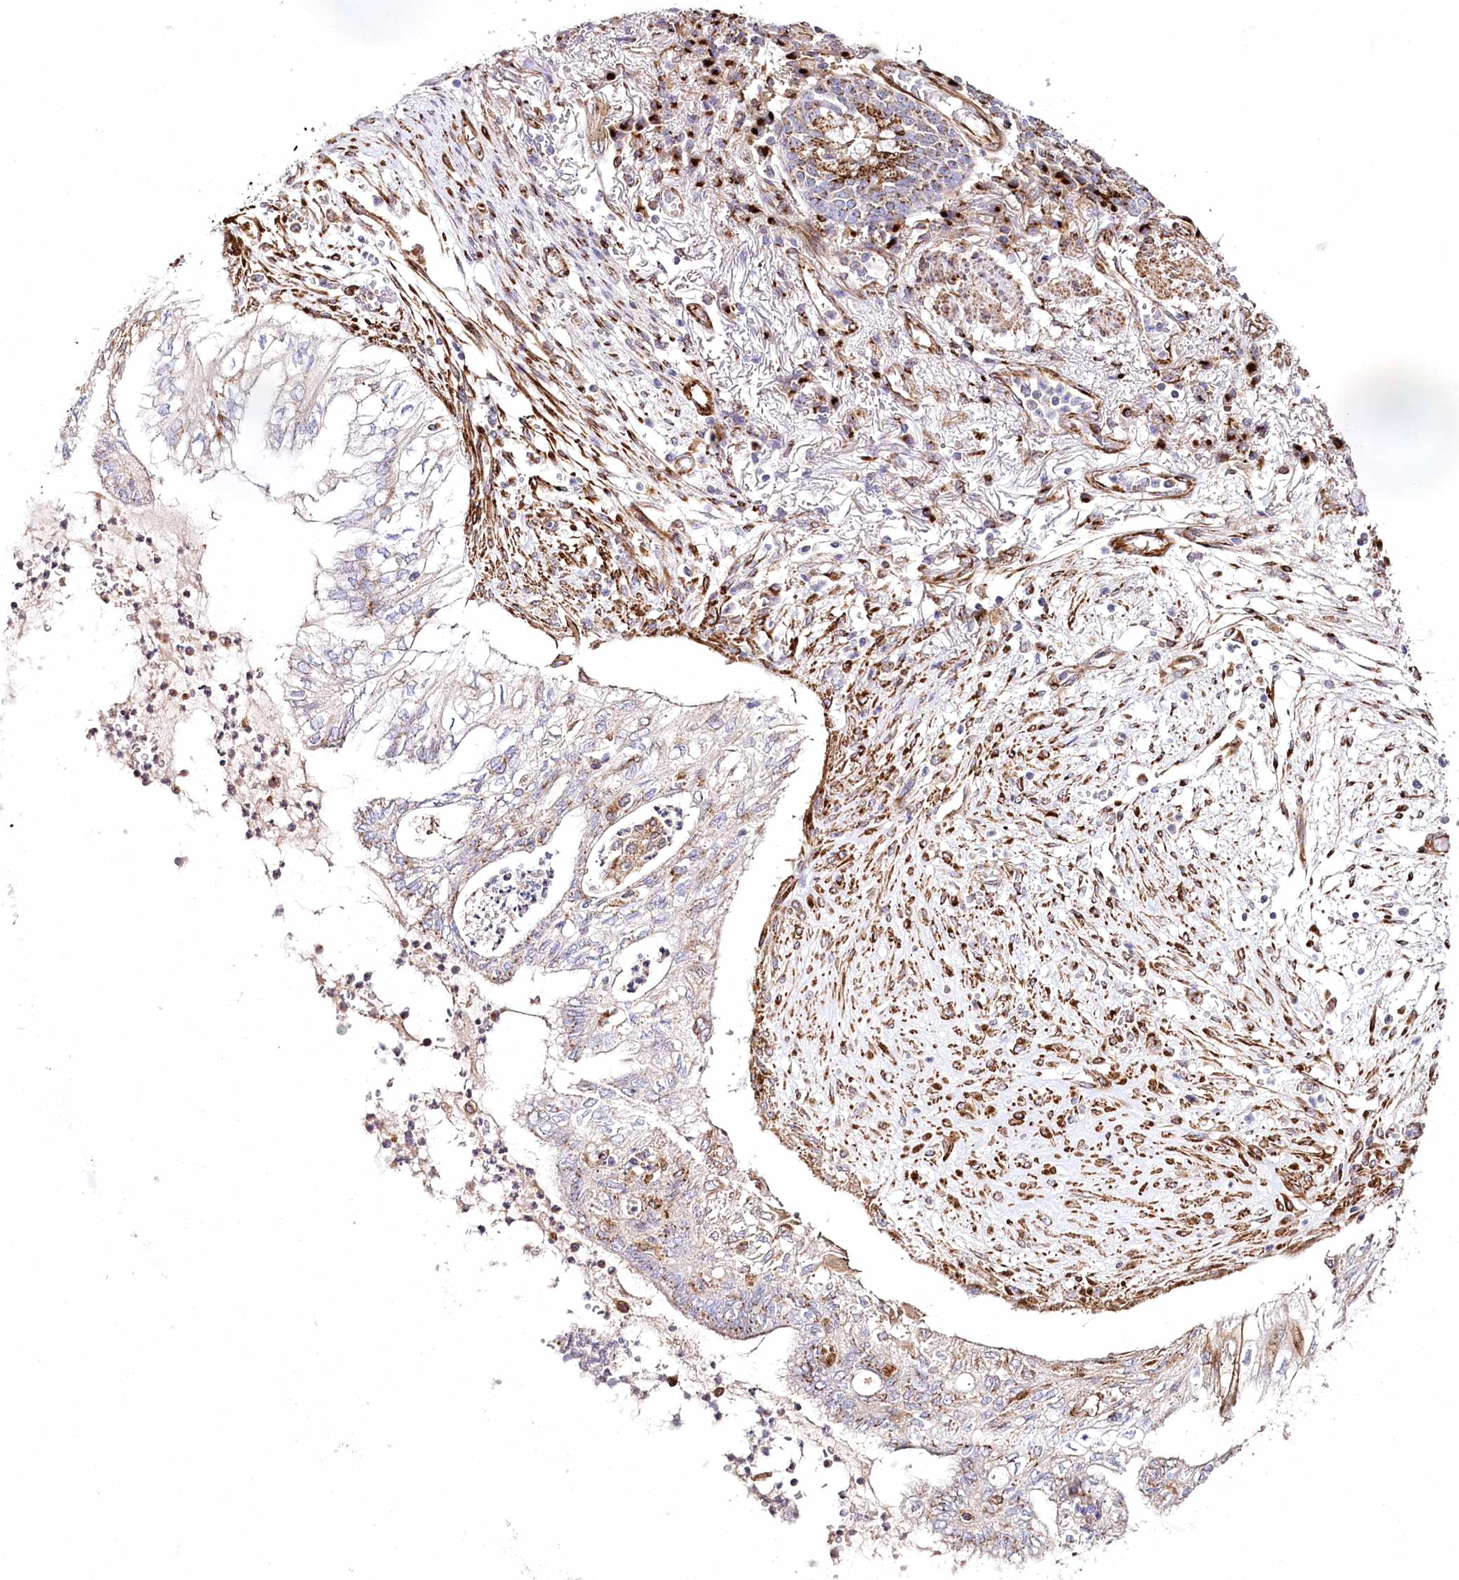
{"staining": {"intensity": "moderate", "quantity": ">75%", "location": "cytoplasmic/membranous"}, "tissue": "lung cancer", "cell_type": "Tumor cells", "image_type": "cancer", "snomed": [{"axis": "morphology", "description": "Adenocarcinoma, NOS"}, {"axis": "topography", "description": "Lung"}], "caption": "Immunohistochemistry (IHC) (DAB) staining of human lung cancer (adenocarcinoma) exhibits moderate cytoplasmic/membranous protein positivity in about >75% of tumor cells.", "gene": "ABRAXAS2", "patient": {"sex": "female", "age": 70}}